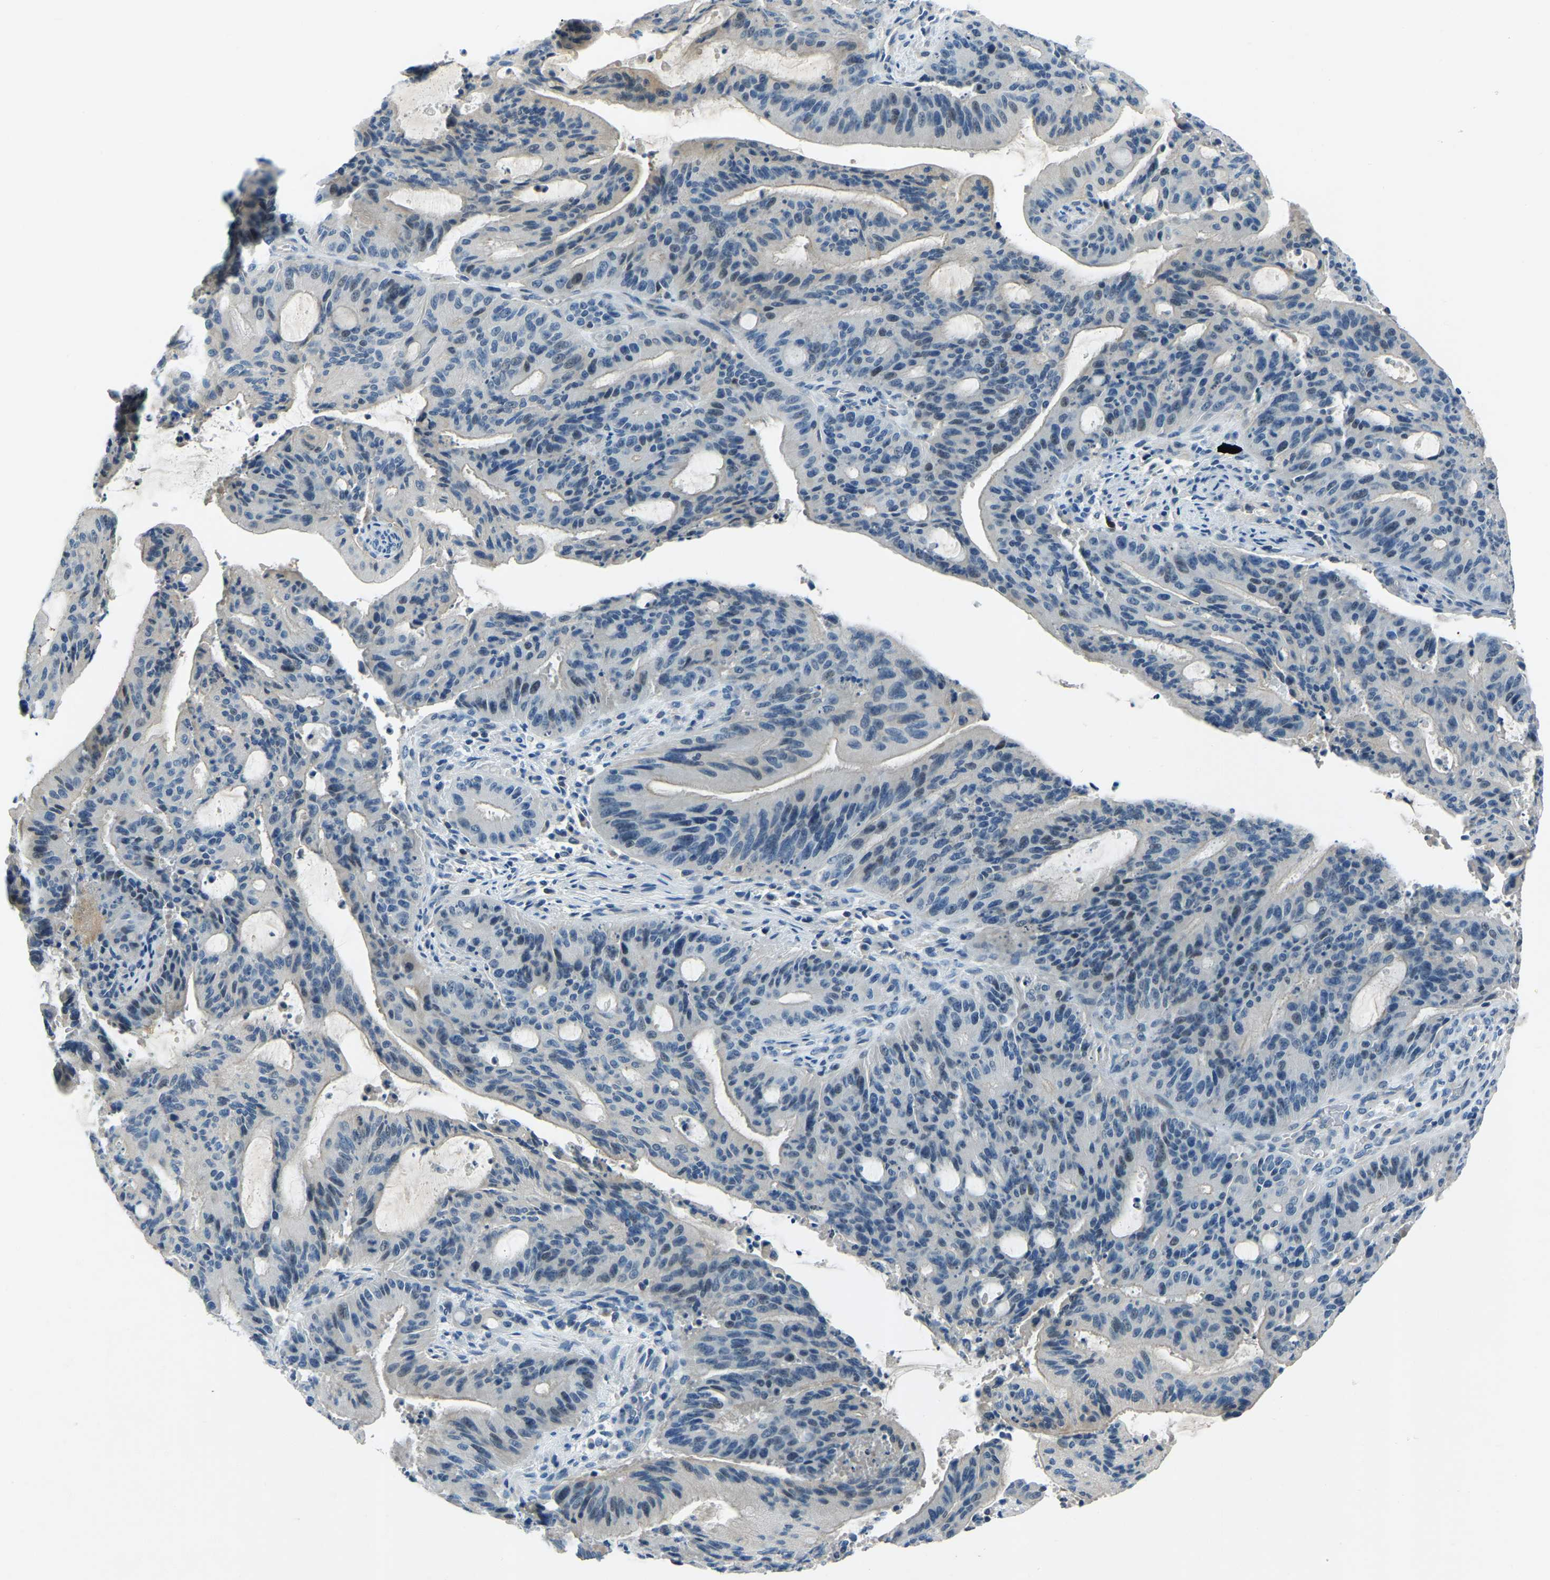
{"staining": {"intensity": "negative", "quantity": "none", "location": "none"}, "tissue": "liver cancer", "cell_type": "Tumor cells", "image_type": "cancer", "snomed": [{"axis": "morphology", "description": "Normal tissue, NOS"}, {"axis": "morphology", "description": "Cholangiocarcinoma"}, {"axis": "topography", "description": "Liver"}, {"axis": "topography", "description": "Peripheral nerve tissue"}], "caption": "This is an immunohistochemistry (IHC) micrograph of liver cholangiocarcinoma. There is no staining in tumor cells.", "gene": "XIRP1", "patient": {"sex": "female", "age": 73}}